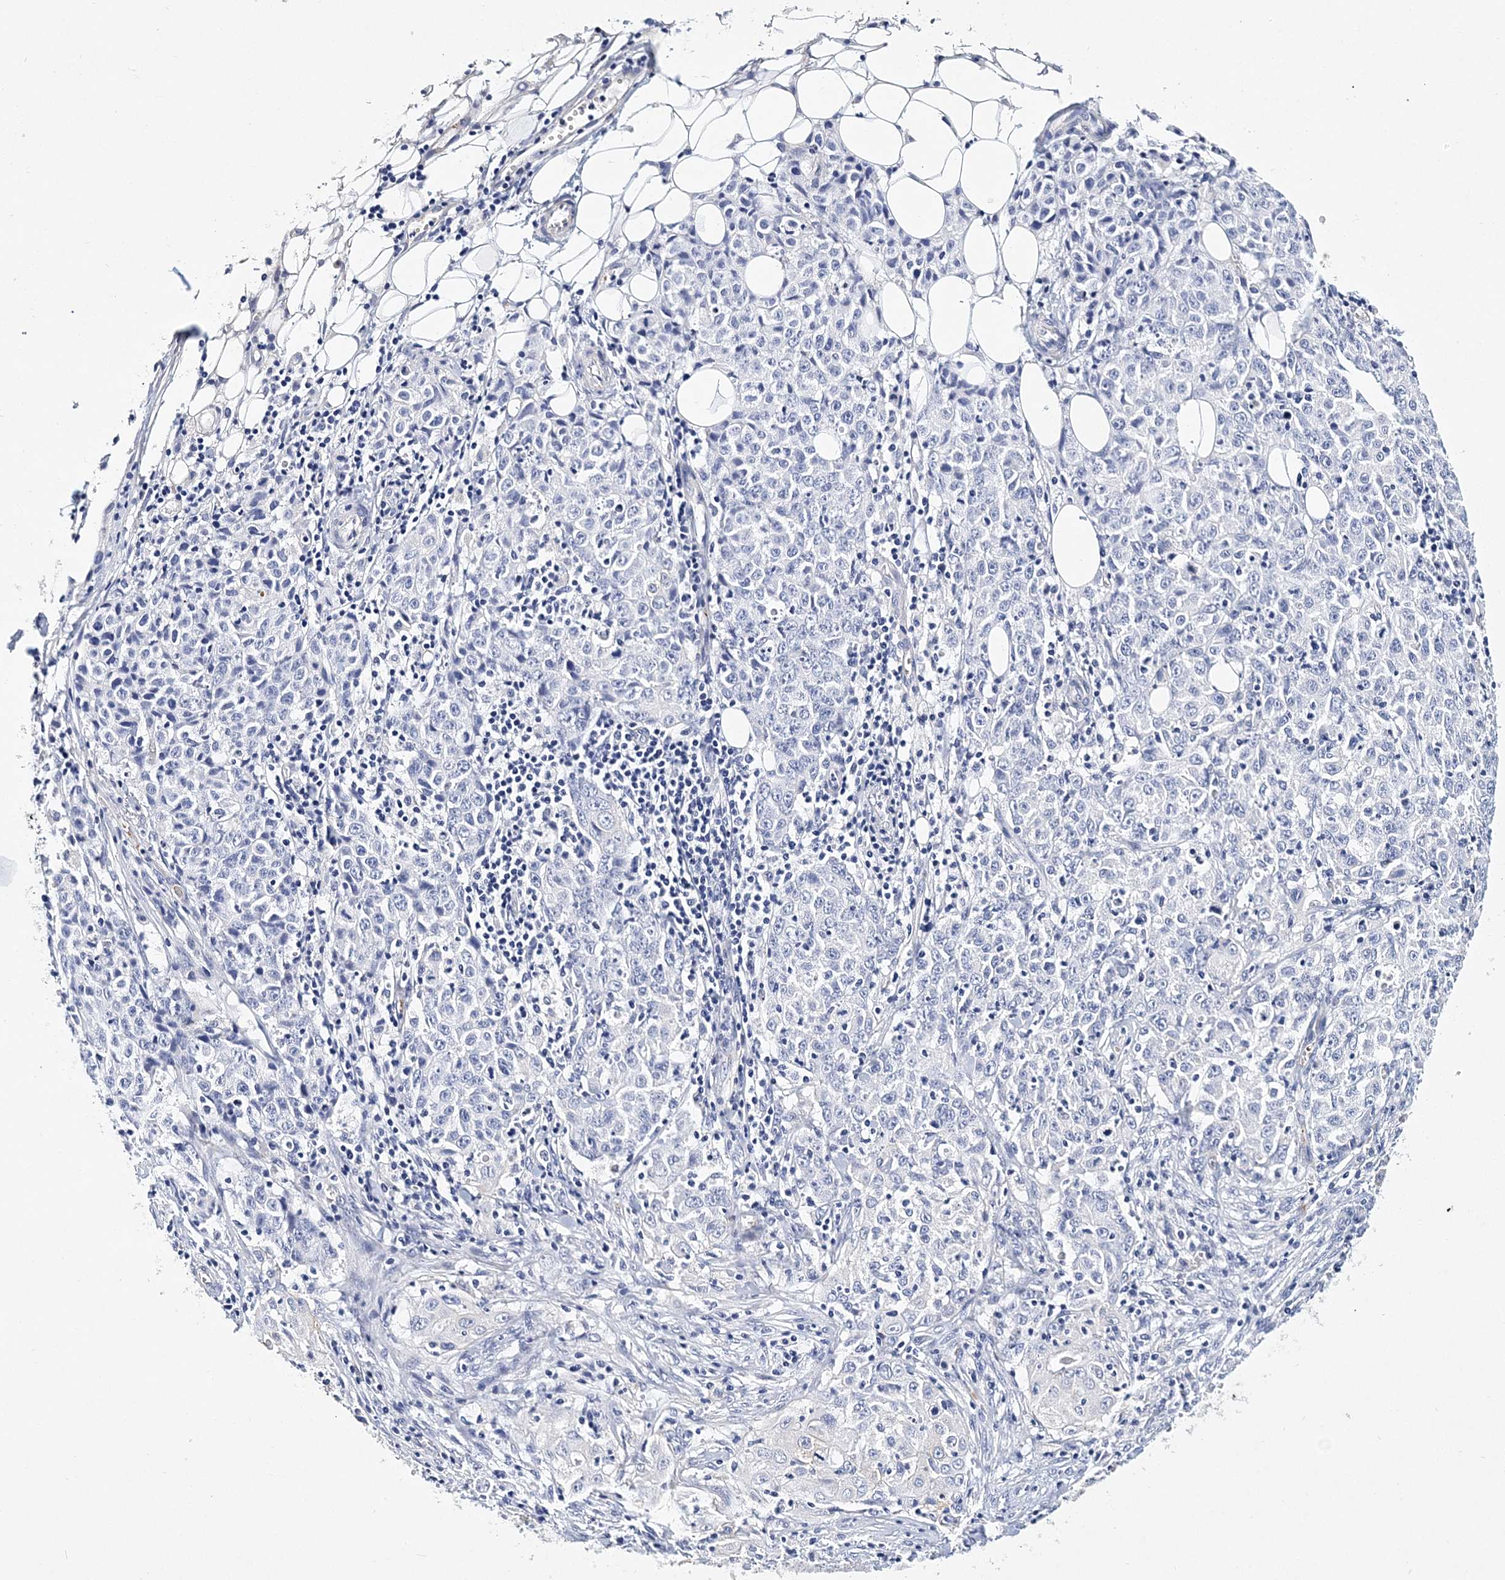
{"staining": {"intensity": "negative", "quantity": "none", "location": "none"}, "tissue": "ovarian cancer", "cell_type": "Tumor cells", "image_type": "cancer", "snomed": [{"axis": "morphology", "description": "Carcinoma, endometroid"}, {"axis": "topography", "description": "Ovary"}], "caption": "Tumor cells show no significant staining in ovarian endometroid carcinoma.", "gene": "ITGA2B", "patient": {"sex": "female", "age": 42}}